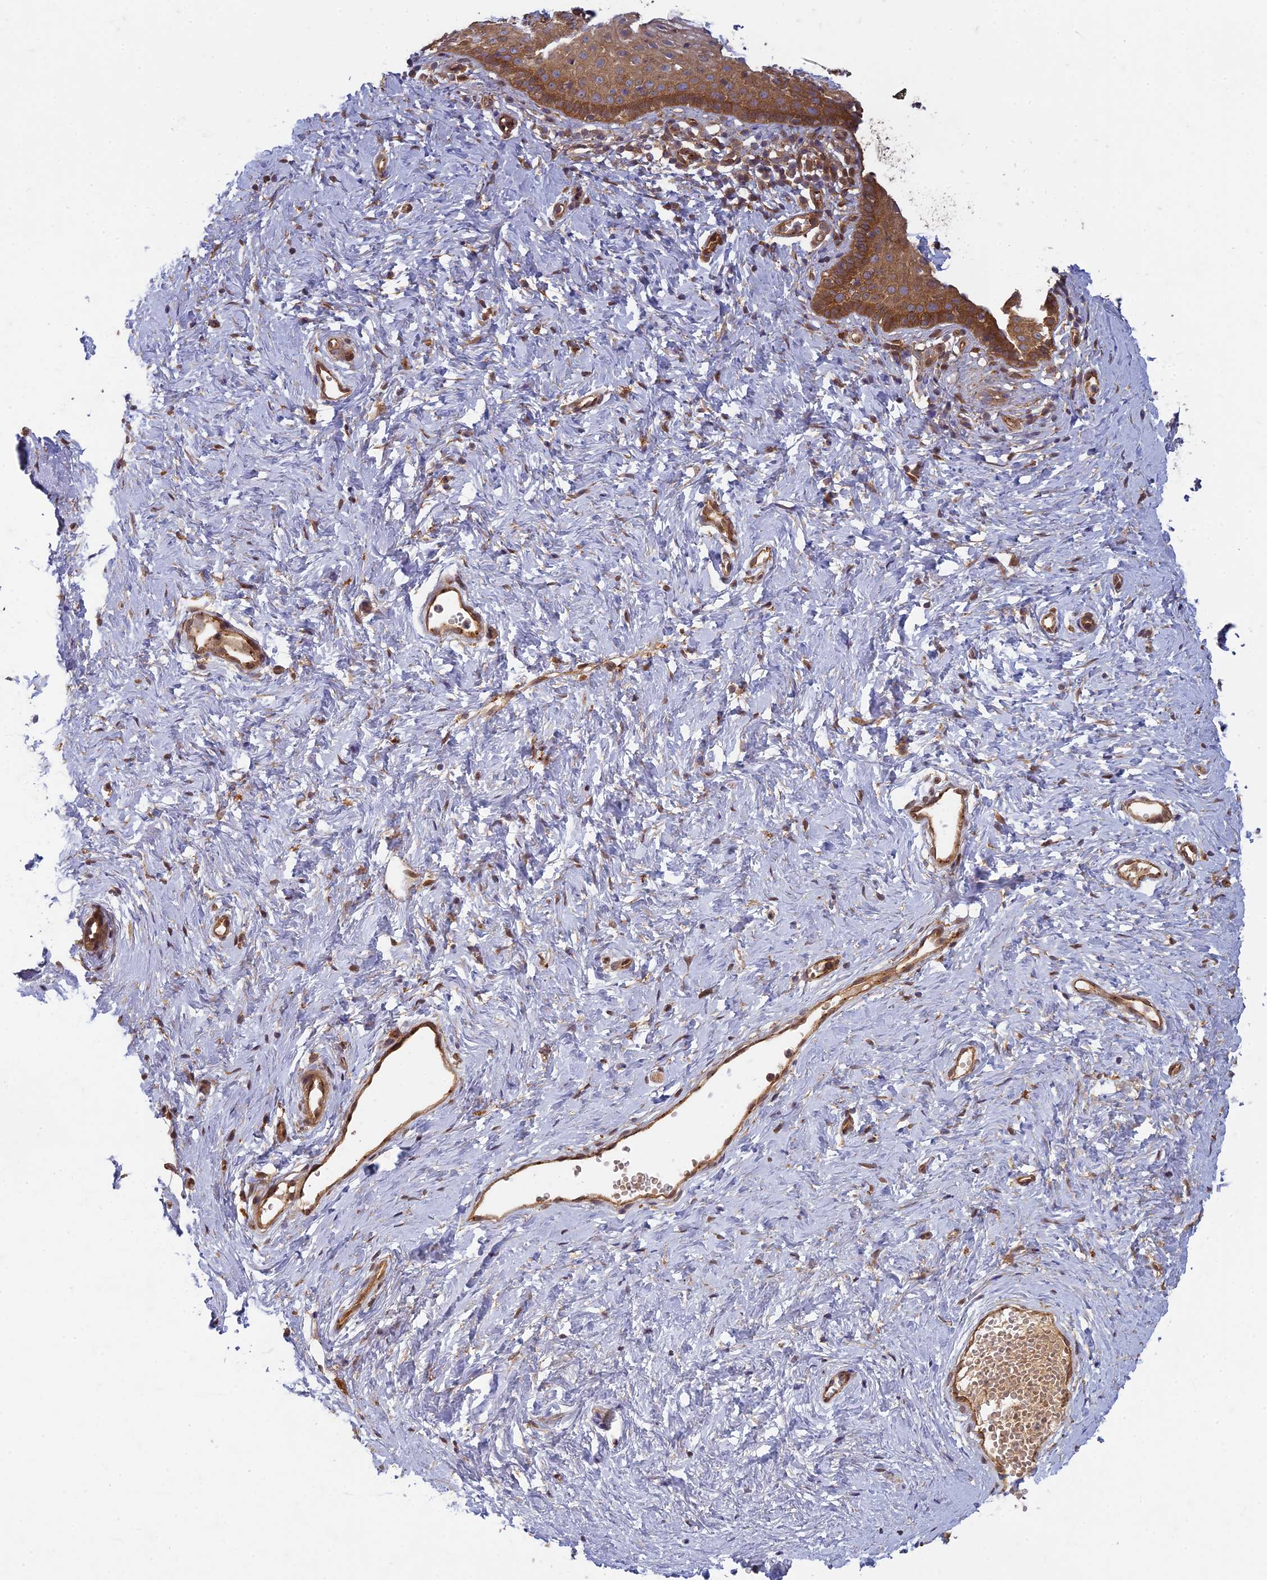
{"staining": {"intensity": "moderate", "quantity": ">75%", "location": "cytoplasmic/membranous"}, "tissue": "vagina", "cell_type": "Squamous epithelial cells", "image_type": "normal", "snomed": [{"axis": "morphology", "description": "Normal tissue, NOS"}, {"axis": "topography", "description": "Vagina"}], "caption": "Benign vagina displays moderate cytoplasmic/membranous staining in approximately >75% of squamous epithelial cells (IHC, brightfield microscopy, high magnification)..", "gene": "TCF25", "patient": {"sex": "female", "age": 32}}